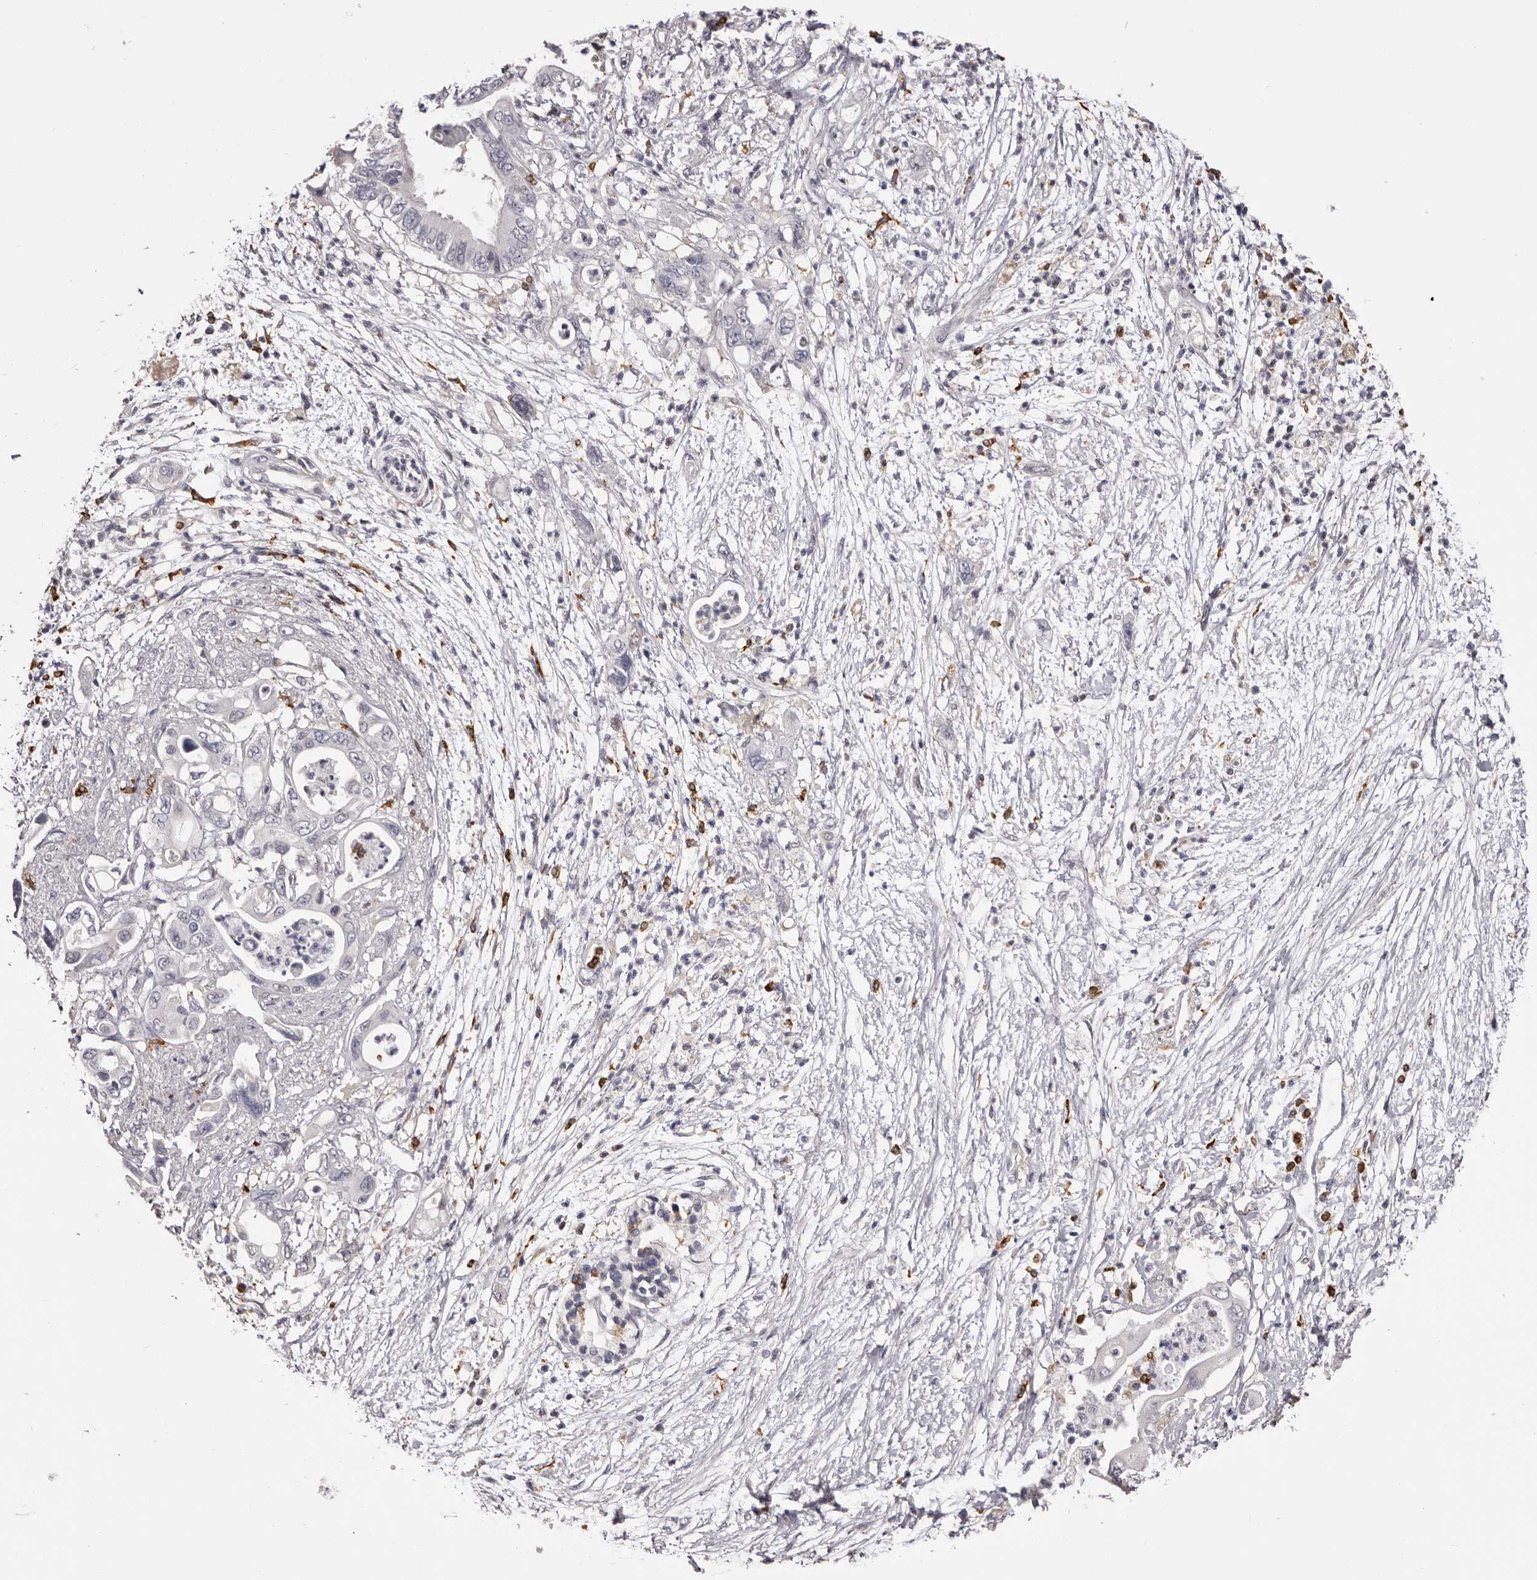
{"staining": {"intensity": "negative", "quantity": "none", "location": "none"}, "tissue": "pancreatic cancer", "cell_type": "Tumor cells", "image_type": "cancer", "snomed": [{"axis": "morphology", "description": "Adenocarcinoma, NOS"}, {"axis": "topography", "description": "Pancreas"}], "caption": "DAB (3,3'-diaminobenzidine) immunohistochemical staining of pancreatic cancer (adenocarcinoma) displays no significant positivity in tumor cells.", "gene": "TNNI1", "patient": {"sex": "male", "age": 66}}